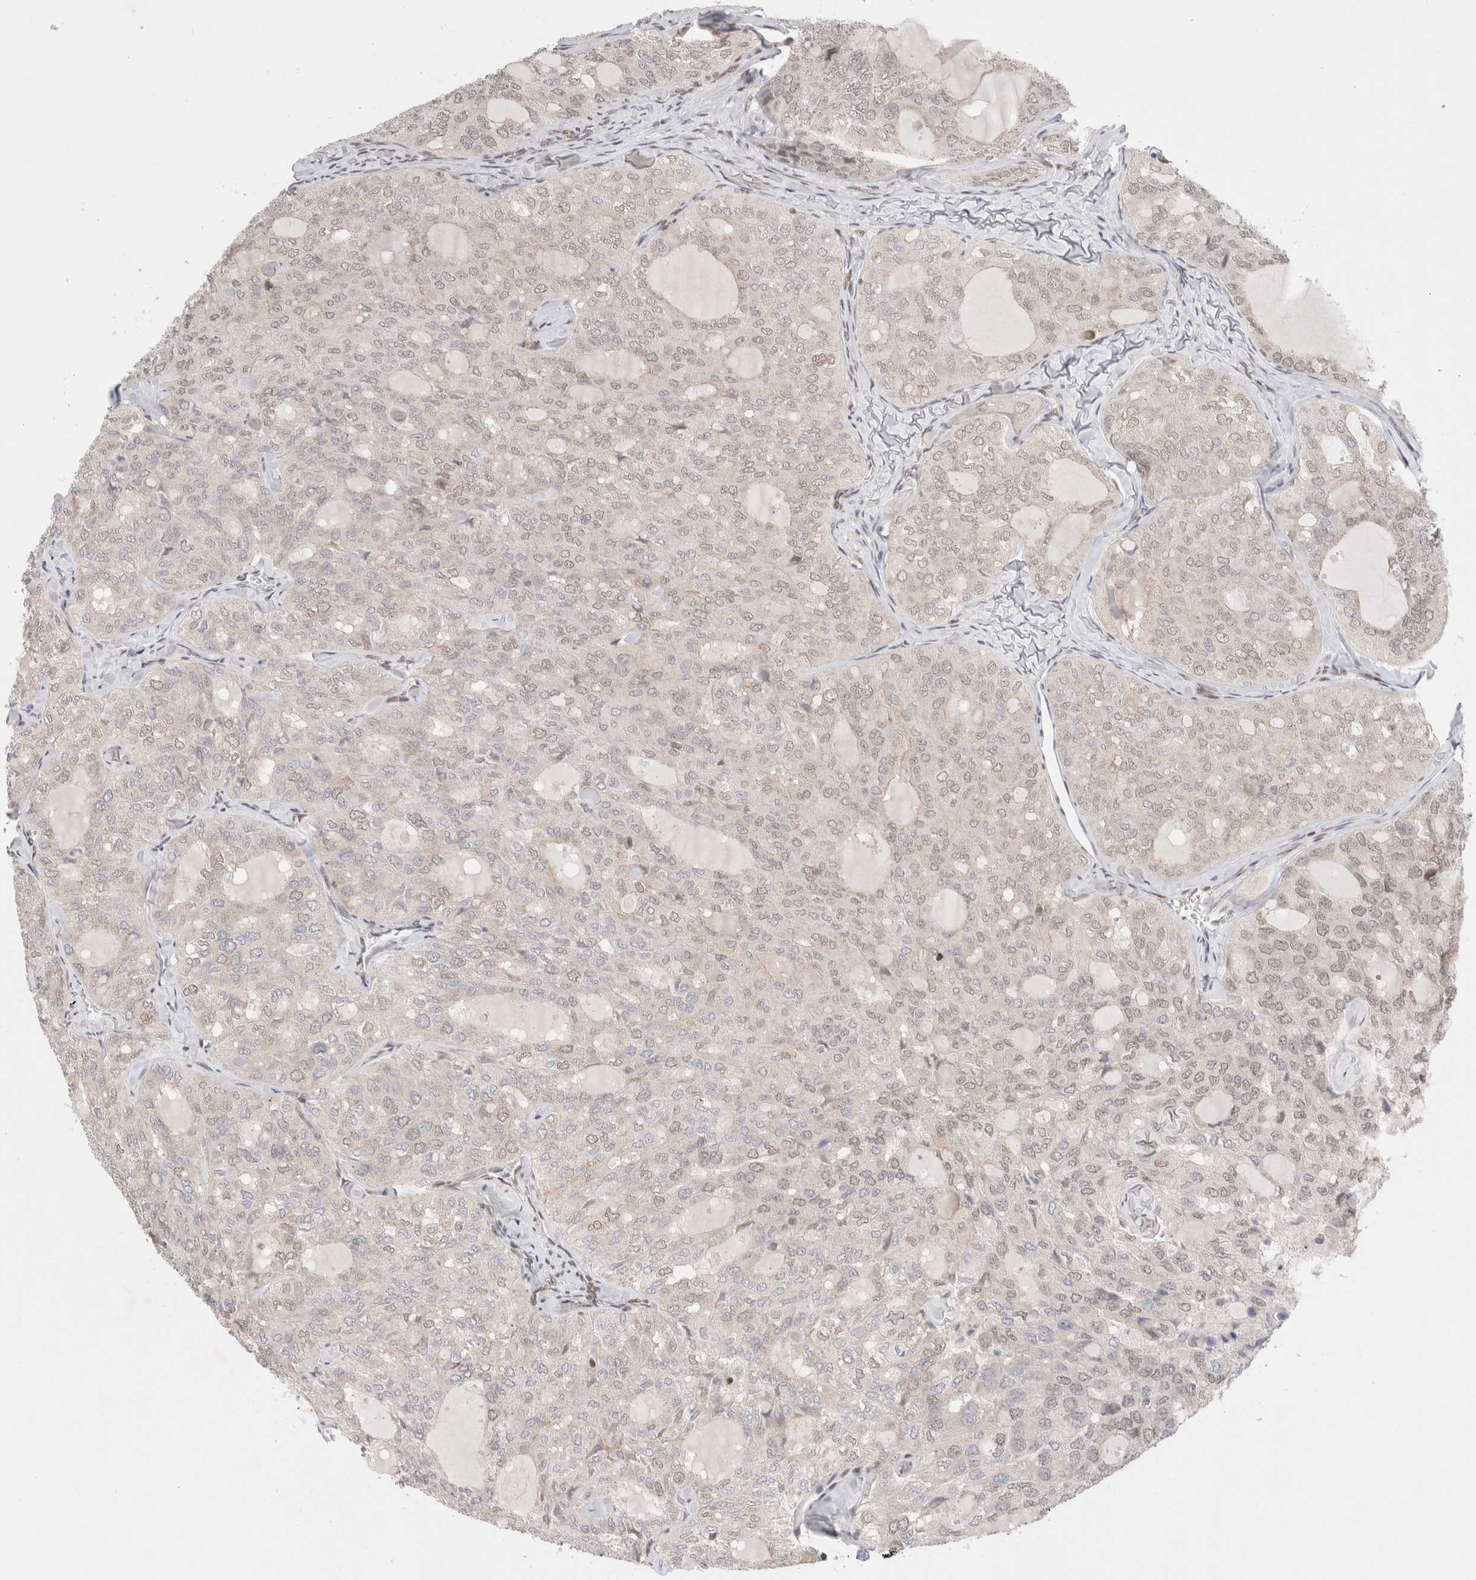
{"staining": {"intensity": "weak", "quantity": "<25%", "location": "nuclear"}, "tissue": "thyroid cancer", "cell_type": "Tumor cells", "image_type": "cancer", "snomed": [{"axis": "morphology", "description": "Follicular adenoma carcinoma, NOS"}, {"axis": "topography", "description": "Thyroid gland"}], "caption": "Follicular adenoma carcinoma (thyroid) stained for a protein using immunohistochemistry (IHC) demonstrates no positivity tumor cells.", "gene": "GATAD2A", "patient": {"sex": "male", "age": 75}}